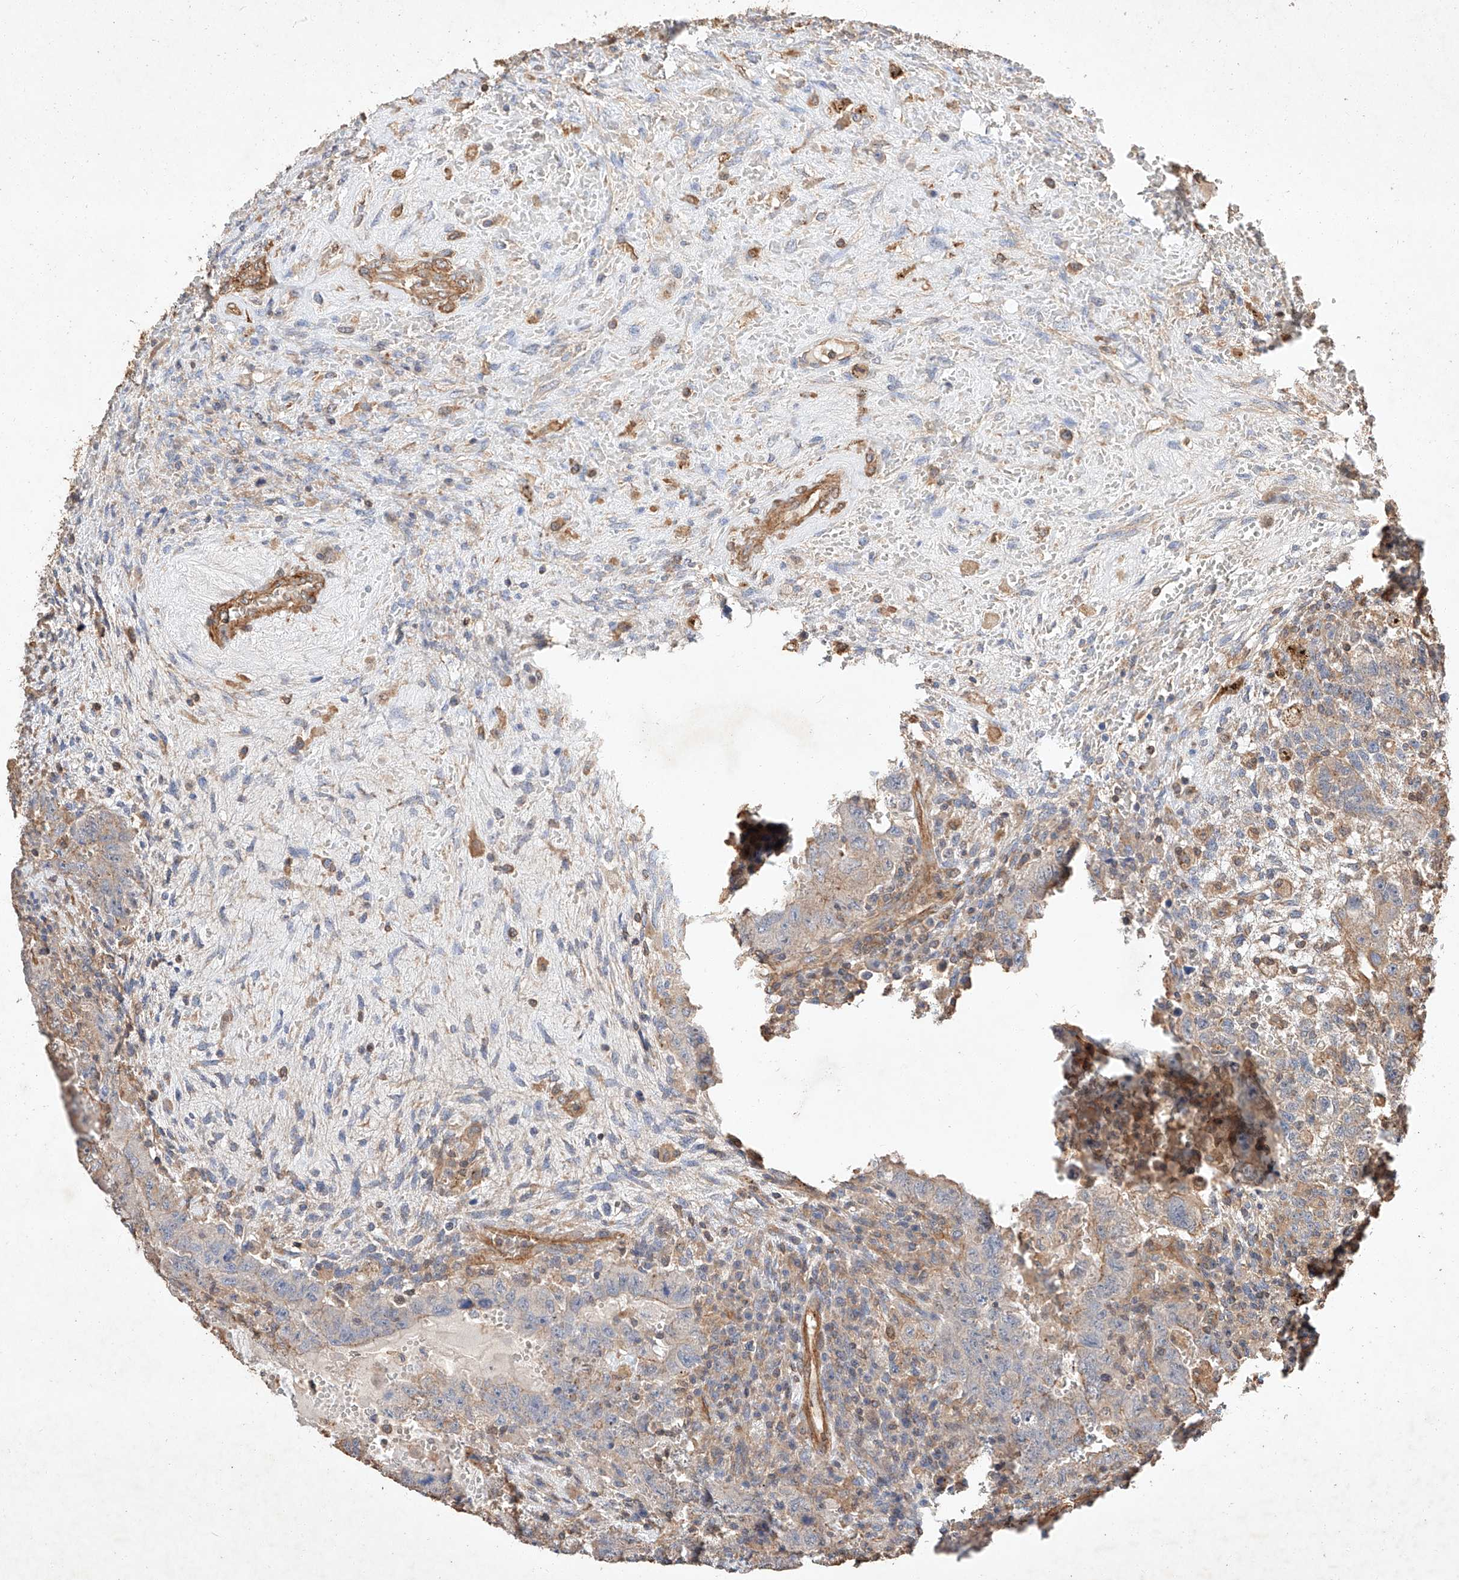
{"staining": {"intensity": "moderate", "quantity": "<25%", "location": "cytoplasmic/membranous"}, "tissue": "testis cancer", "cell_type": "Tumor cells", "image_type": "cancer", "snomed": [{"axis": "morphology", "description": "Carcinoma, Embryonal, NOS"}, {"axis": "topography", "description": "Testis"}], "caption": "Moderate cytoplasmic/membranous staining for a protein is present in about <25% of tumor cells of testis cancer using immunohistochemistry (IHC).", "gene": "GHDC", "patient": {"sex": "male", "age": 26}}